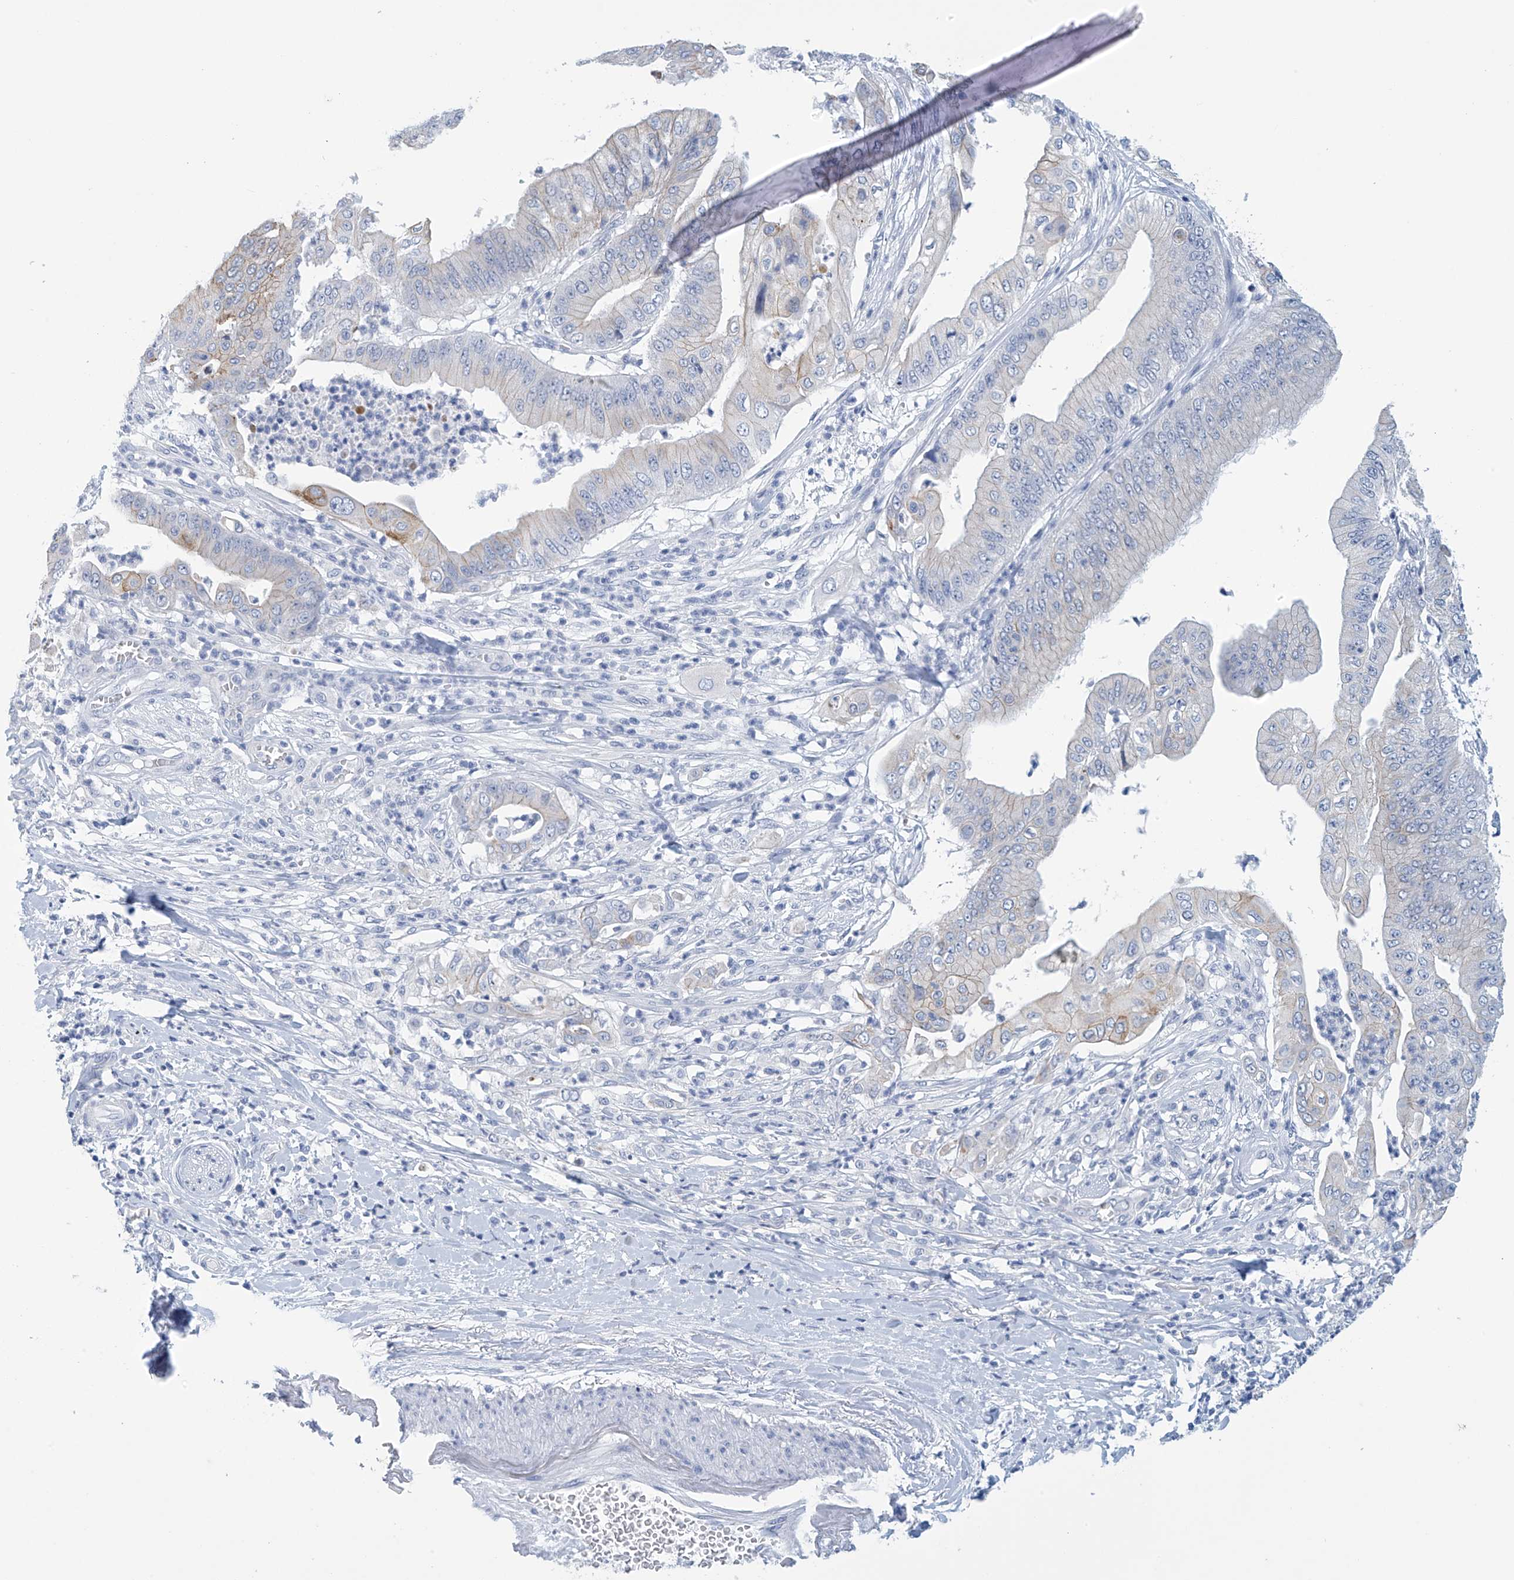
{"staining": {"intensity": "negative", "quantity": "none", "location": "none"}, "tissue": "pancreatic cancer", "cell_type": "Tumor cells", "image_type": "cancer", "snomed": [{"axis": "morphology", "description": "Adenocarcinoma, NOS"}, {"axis": "topography", "description": "Pancreas"}], "caption": "Histopathology image shows no significant protein staining in tumor cells of adenocarcinoma (pancreatic).", "gene": "DSP", "patient": {"sex": "female", "age": 77}}